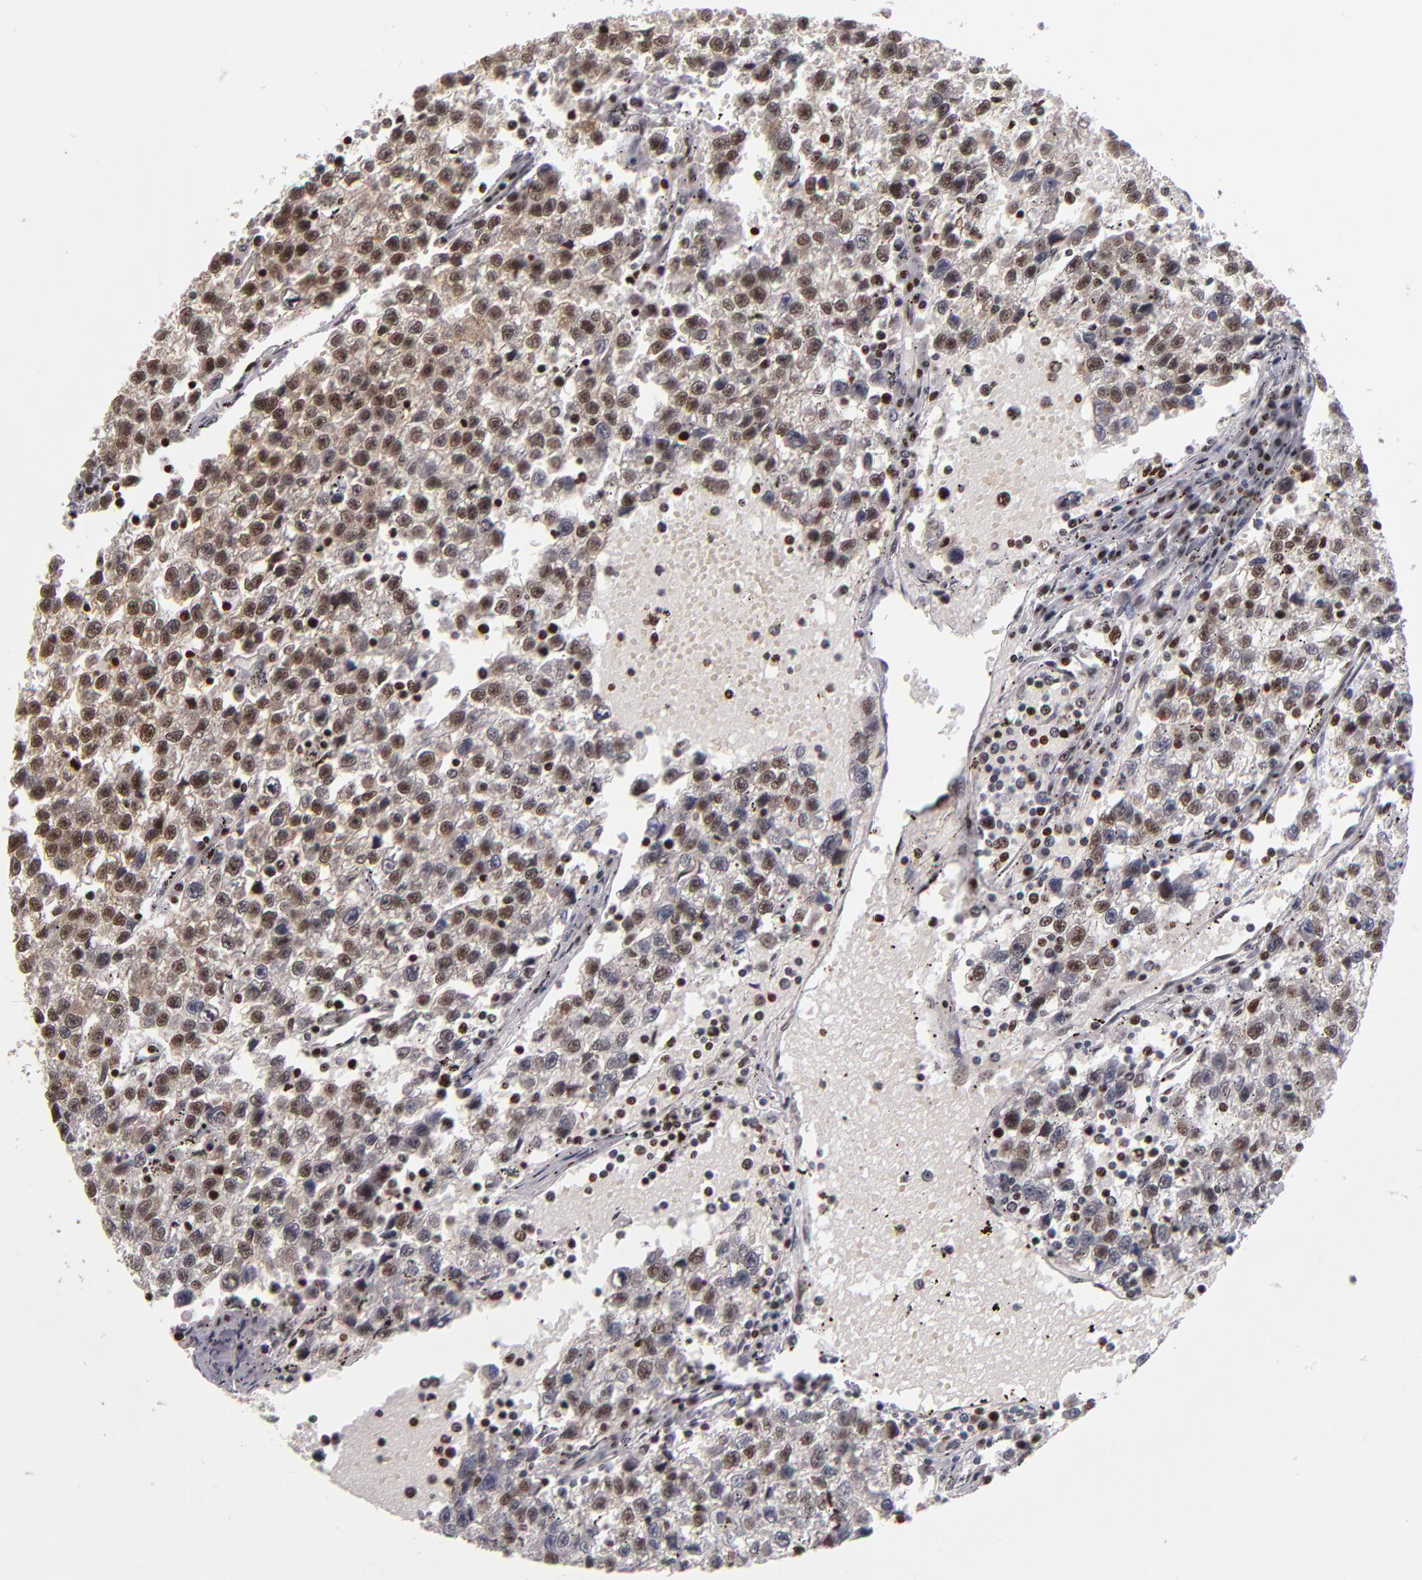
{"staining": {"intensity": "moderate", "quantity": "25%-75%", "location": "nuclear"}, "tissue": "testis cancer", "cell_type": "Tumor cells", "image_type": "cancer", "snomed": [{"axis": "morphology", "description": "Seminoma, NOS"}, {"axis": "topography", "description": "Testis"}], "caption": "High-magnification brightfield microscopy of seminoma (testis) stained with DAB (3,3'-diaminobenzidine) (brown) and counterstained with hematoxylin (blue). tumor cells exhibit moderate nuclear staining is identified in about25%-75% of cells.", "gene": "KDM6A", "patient": {"sex": "male", "age": 35}}